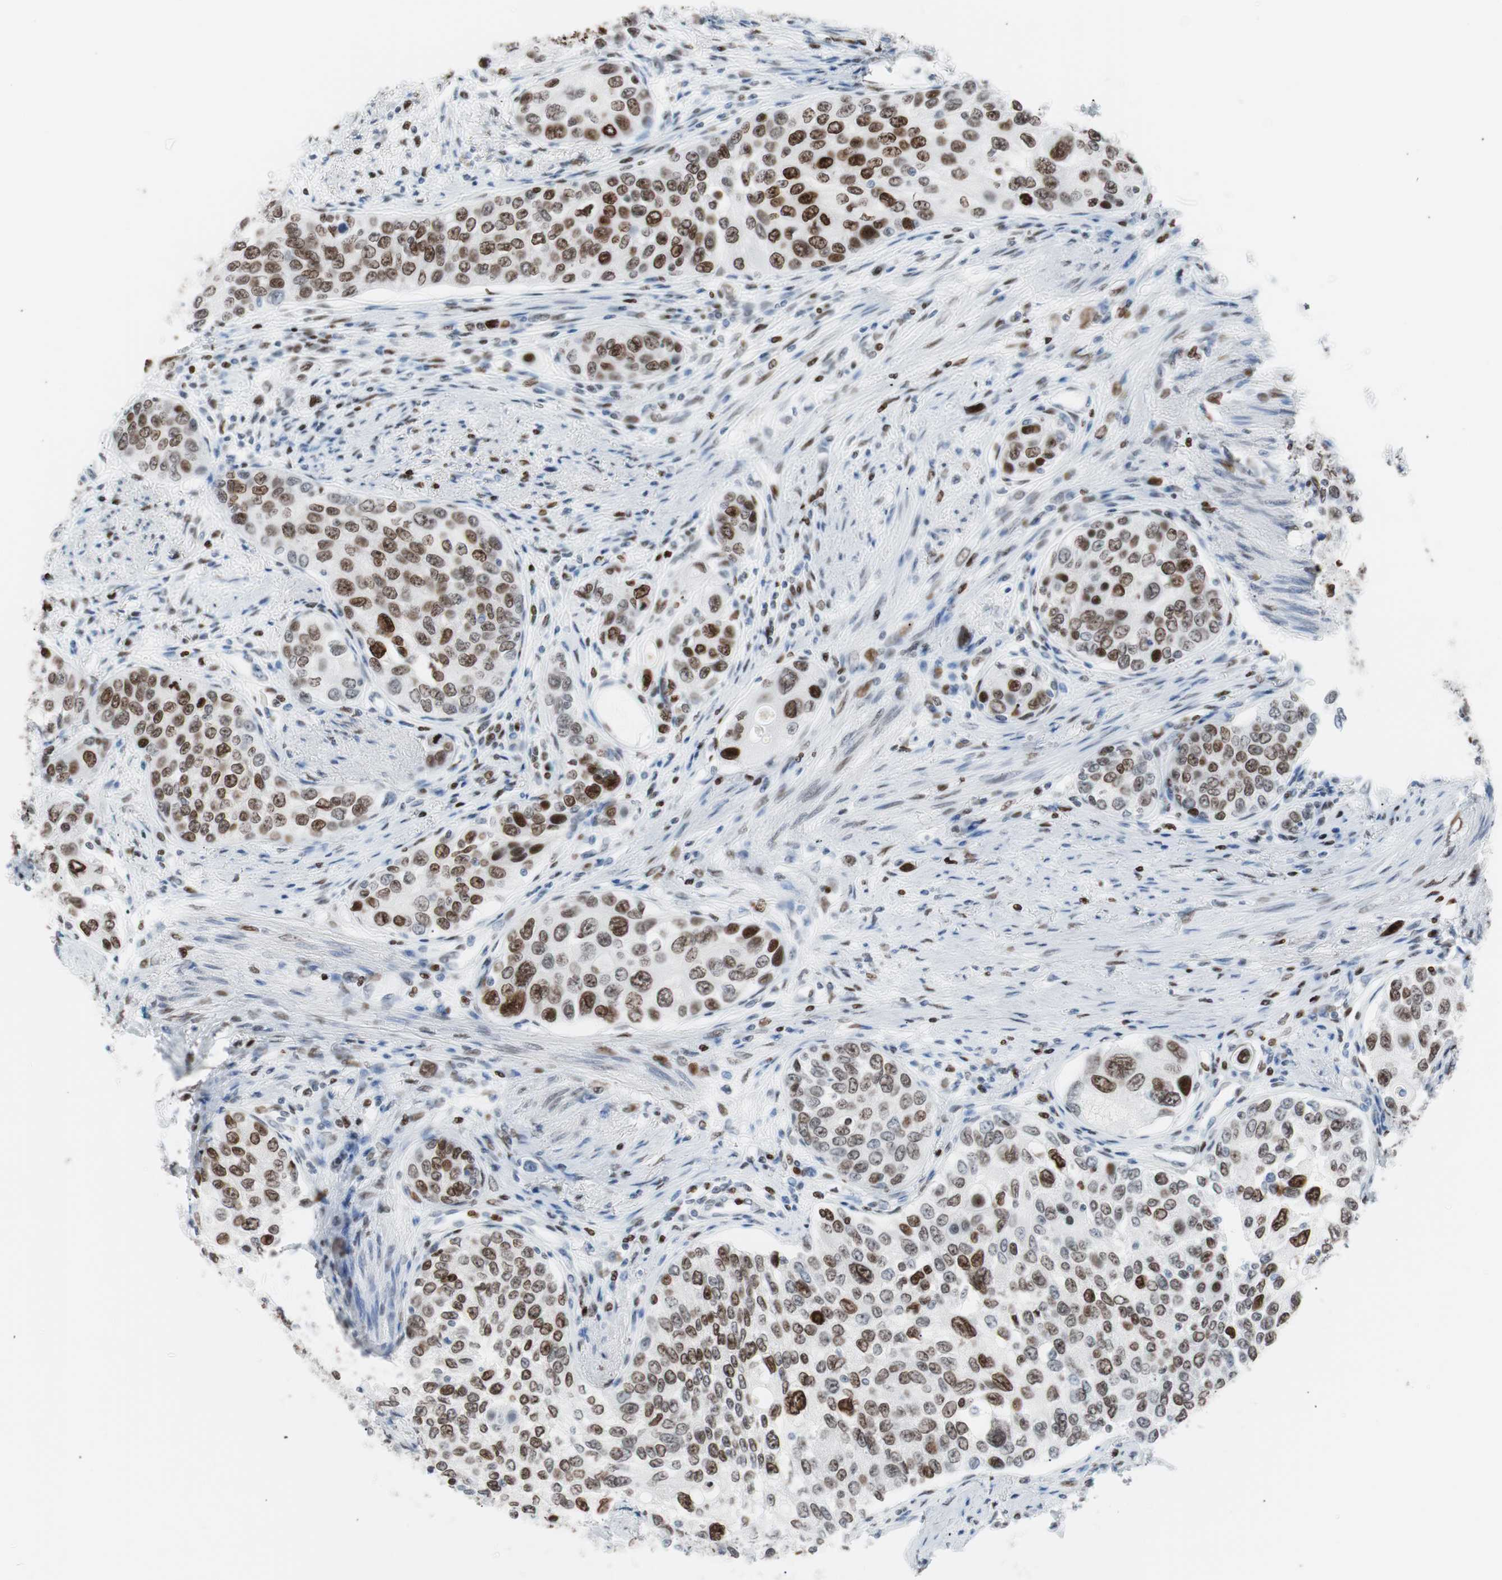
{"staining": {"intensity": "moderate", "quantity": ">75%", "location": "nuclear"}, "tissue": "urothelial cancer", "cell_type": "Tumor cells", "image_type": "cancer", "snomed": [{"axis": "morphology", "description": "Urothelial carcinoma, High grade"}, {"axis": "topography", "description": "Urinary bladder"}], "caption": "The histopathology image reveals staining of urothelial carcinoma (high-grade), revealing moderate nuclear protein expression (brown color) within tumor cells.", "gene": "CEBPB", "patient": {"sex": "female", "age": 56}}